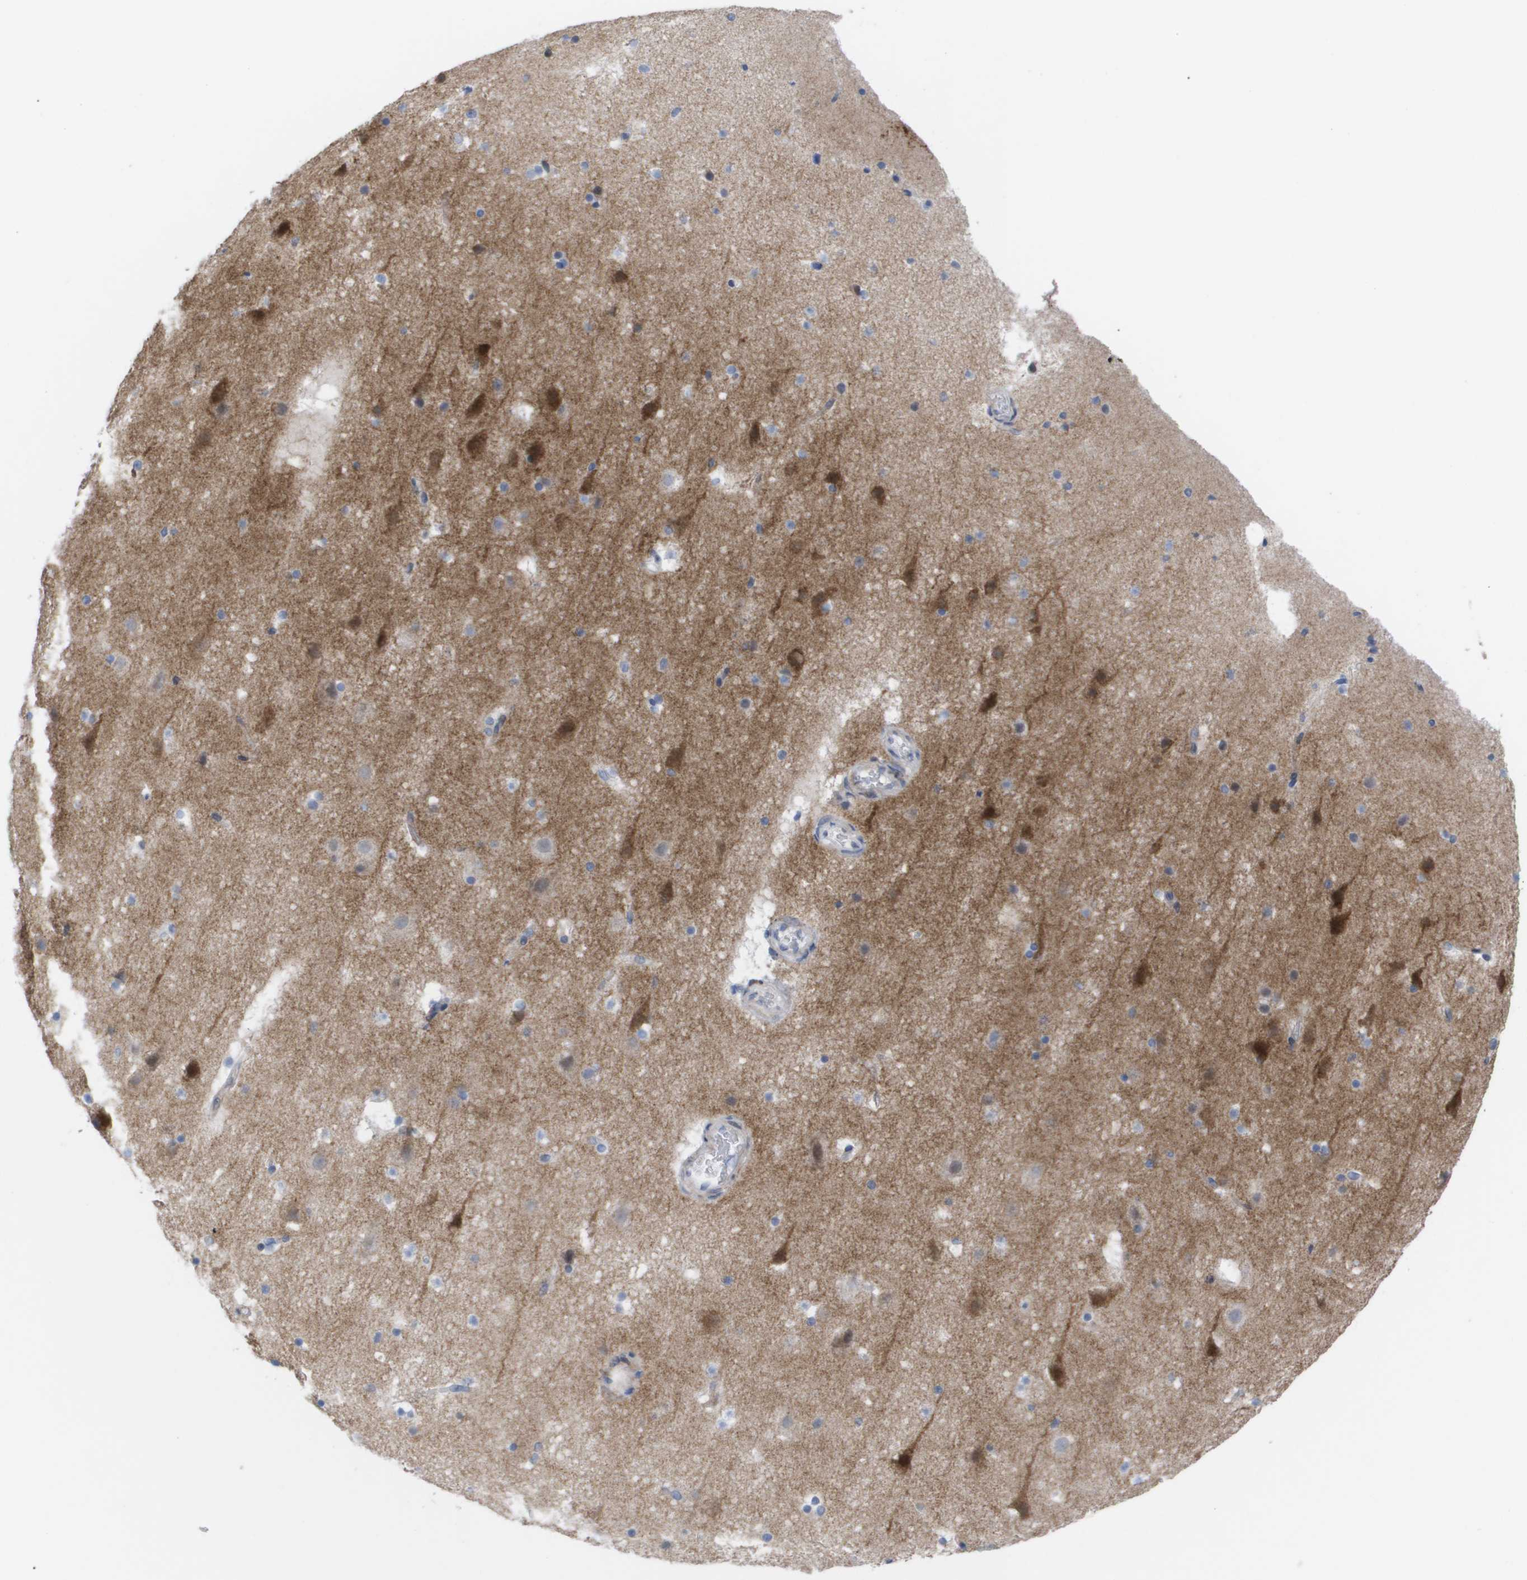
{"staining": {"intensity": "negative", "quantity": "none", "location": "none"}, "tissue": "cerebral cortex", "cell_type": "Endothelial cells", "image_type": "normal", "snomed": [{"axis": "morphology", "description": "Normal tissue, NOS"}, {"axis": "topography", "description": "Cerebral cortex"}], "caption": "This is a photomicrograph of immunohistochemistry (IHC) staining of normal cerebral cortex, which shows no positivity in endothelial cells. (DAB (3,3'-diaminobenzidine) IHC, high magnification).", "gene": "CAV3", "patient": {"sex": "male", "age": 45}}